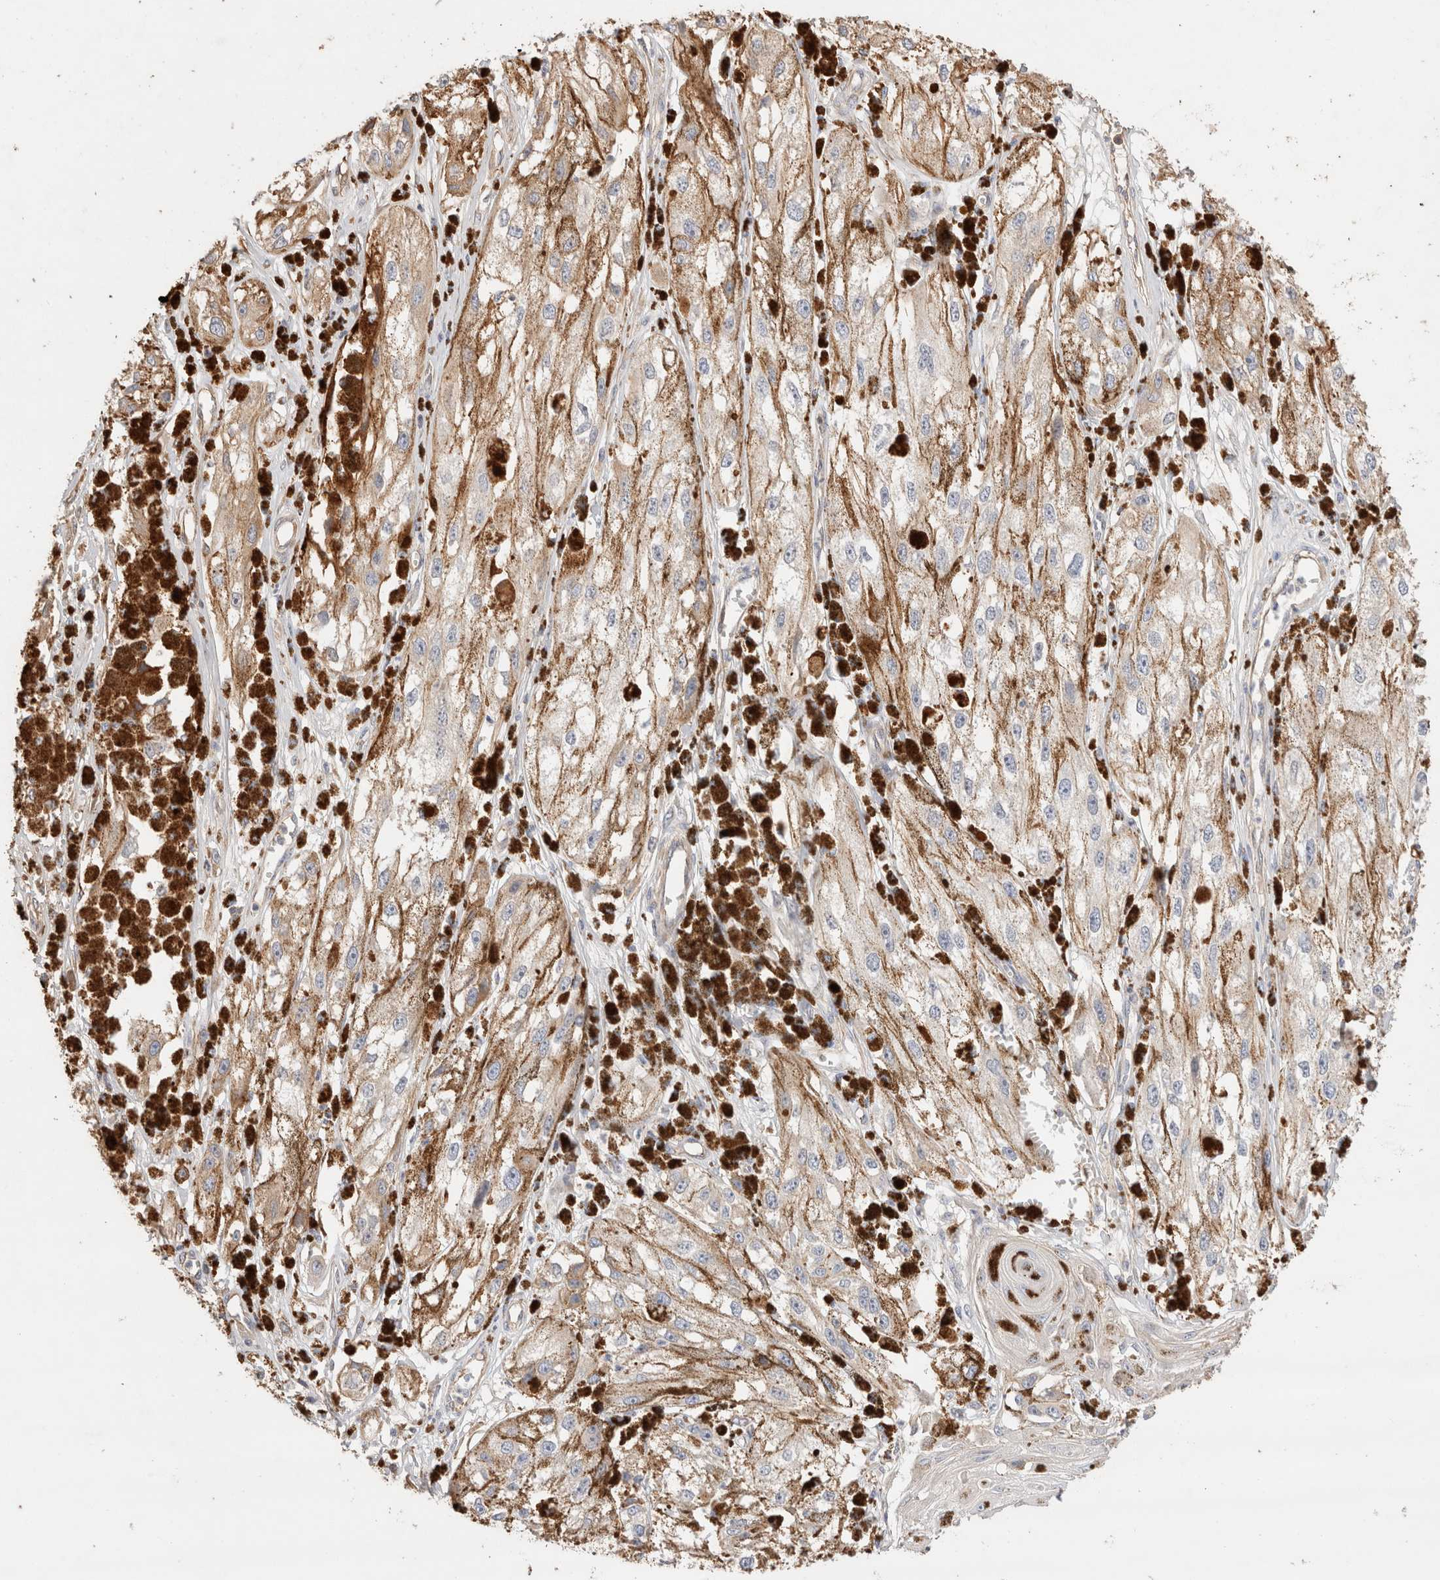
{"staining": {"intensity": "negative", "quantity": "none", "location": "none"}, "tissue": "melanoma", "cell_type": "Tumor cells", "image_type": "cancer", "snomed": [{"axis": "morphology", "description": "Malignant melanoma, NOS"}, {"axis": "topography", "description": "Skin"}], "caption": "Protein analysis of melanoma displays no significant staining in tumor cells. The staining was performed using DAB to visualize the protein expression in brown, while the nuclei were stained in blue with hematoxylin (Magnification: 20x).", "gene": "PROS1", "patient": {"sex": "male", "age": 88}}